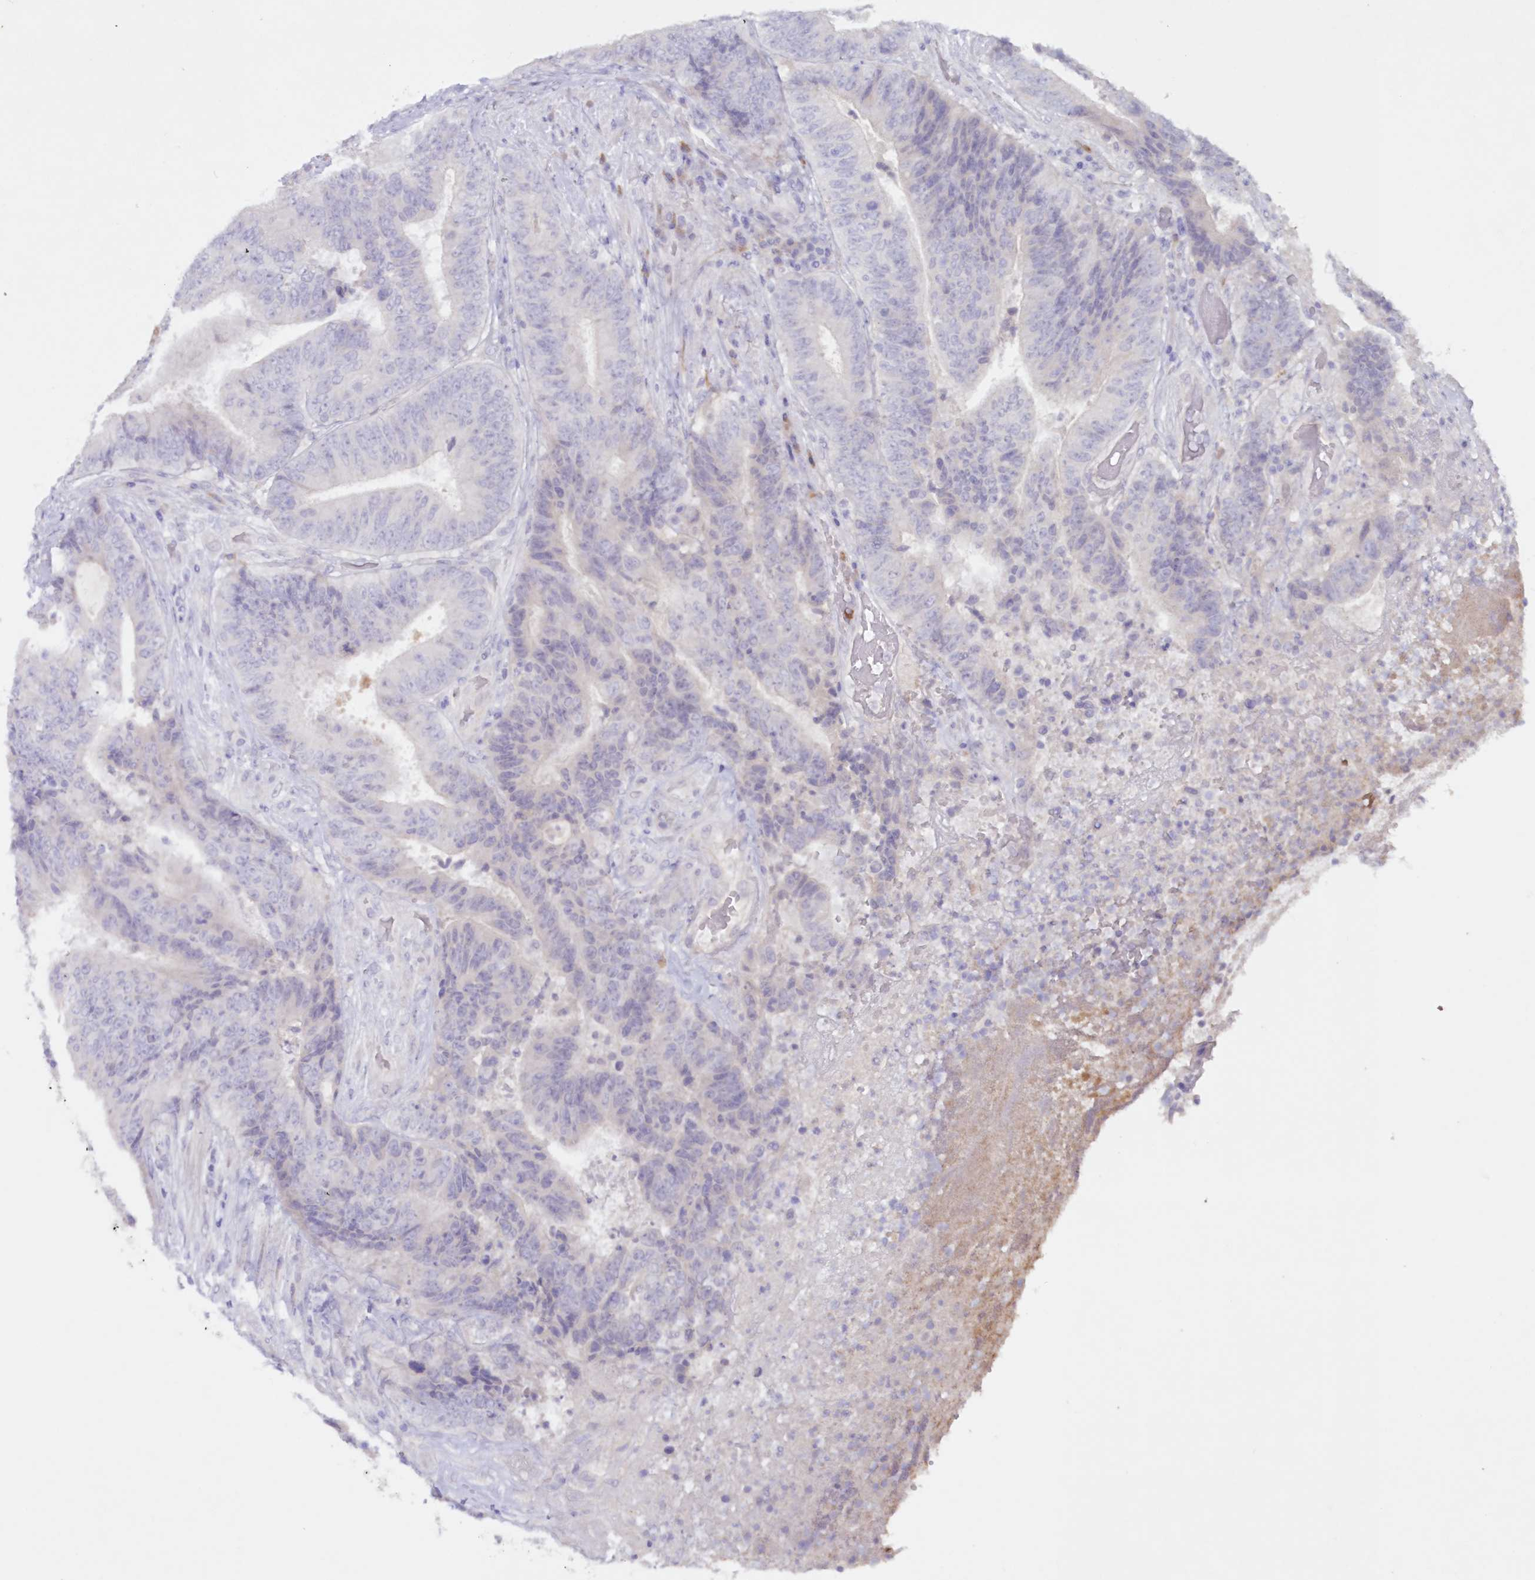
{"staining": {"intensity": "negative", "quantity": "none", "location": "none"}, "tissue": "colorectal cancer", "cell_type": "Tumor cells", "image_type": "cancer", "snomed": [{"axis": "morphology", "description": "Adenocarcinoma, NOS"}, {"axis": "topography", "description": "Rectum"}], "caption": "Immunohistochemistry image of colorectal adenocarcinoma stained for a protein (brown), which displays no staining in tumor cells.", "gene": "GCKR", "patient": {"sex": "male", "age": 72}}